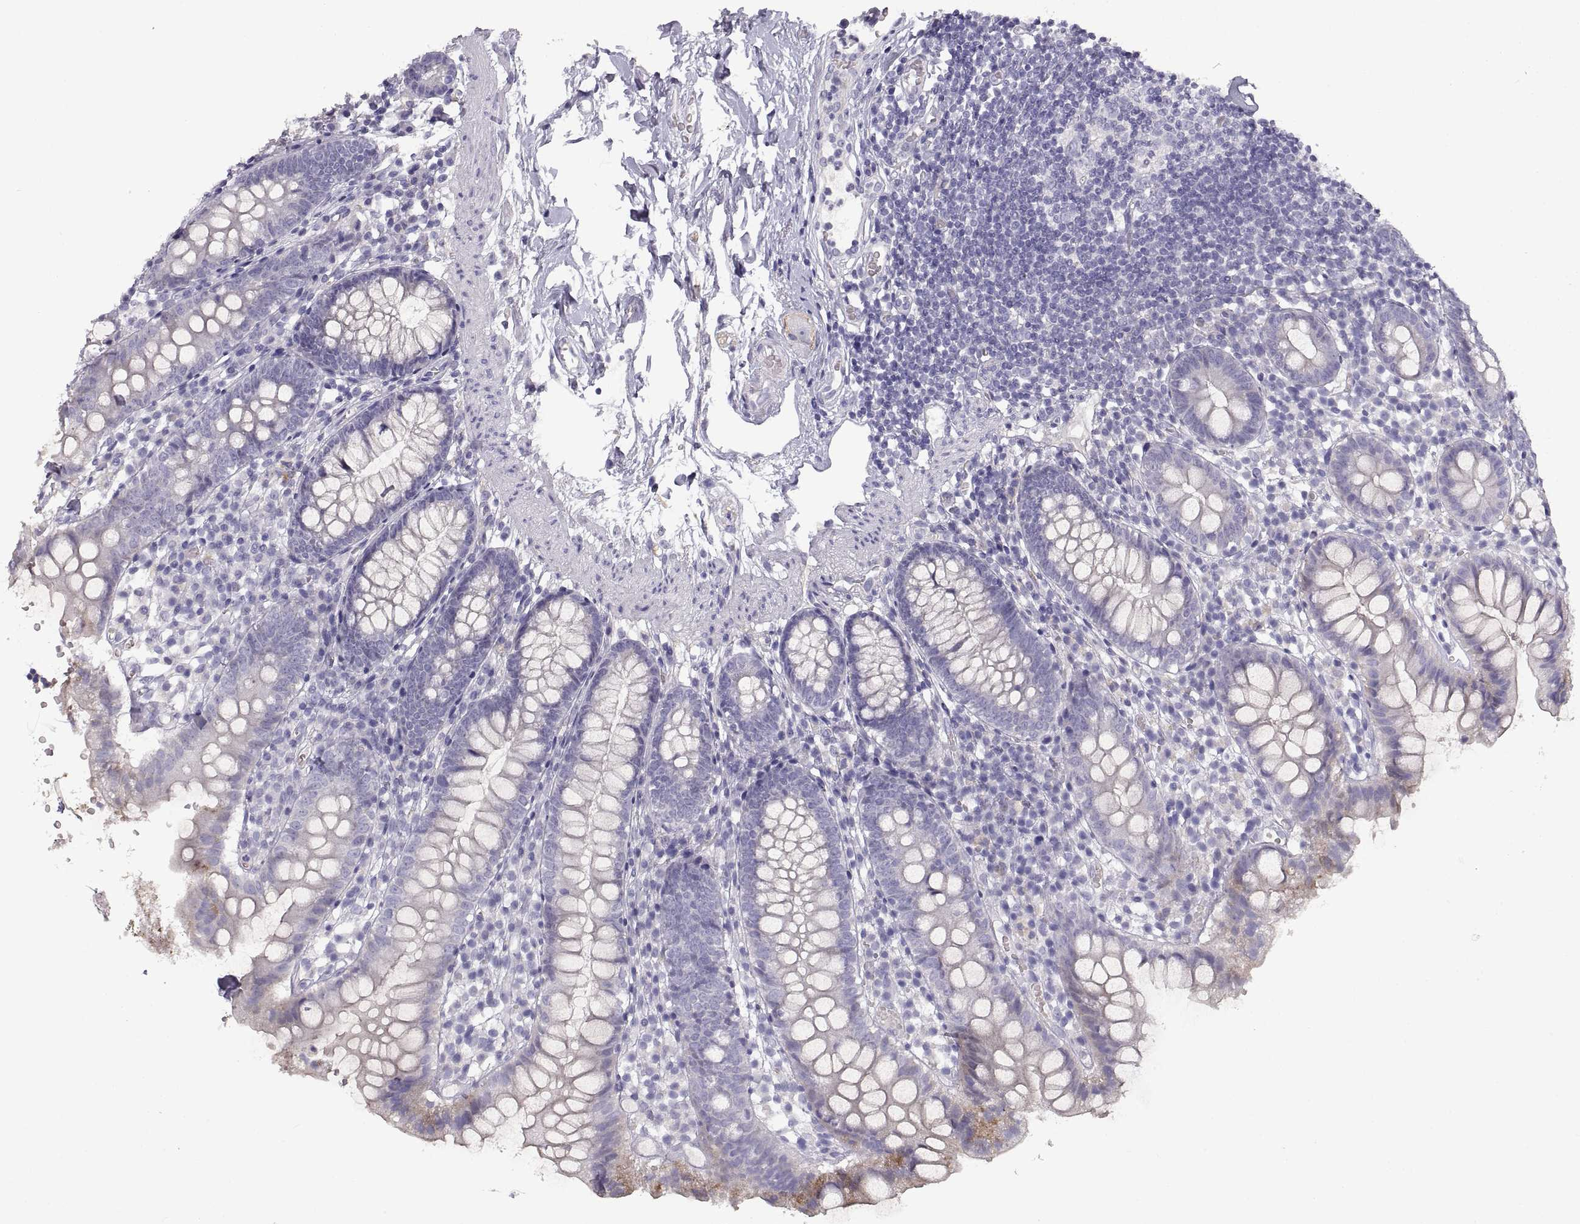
{"staining": {"intensity": "negative", "quantity": "none", "location": "none"}, "tissue": "small intestine", "cell_type": "Glandular cells", "image_type": "normal", "snomed": [{"axis": "morphology", "description": "Normal tissue, NOS"}, {"axis": "topography", "description": "Small intestine"}], "caption": "This is a photomicrograph of immunohistochemistry staining of unremarkable small intestine, which shows no positivity in glandular cells. Nuclei are stained in blue.", "gene": "CRYBB3", "patient": {"sex": "female", "age": 90}}